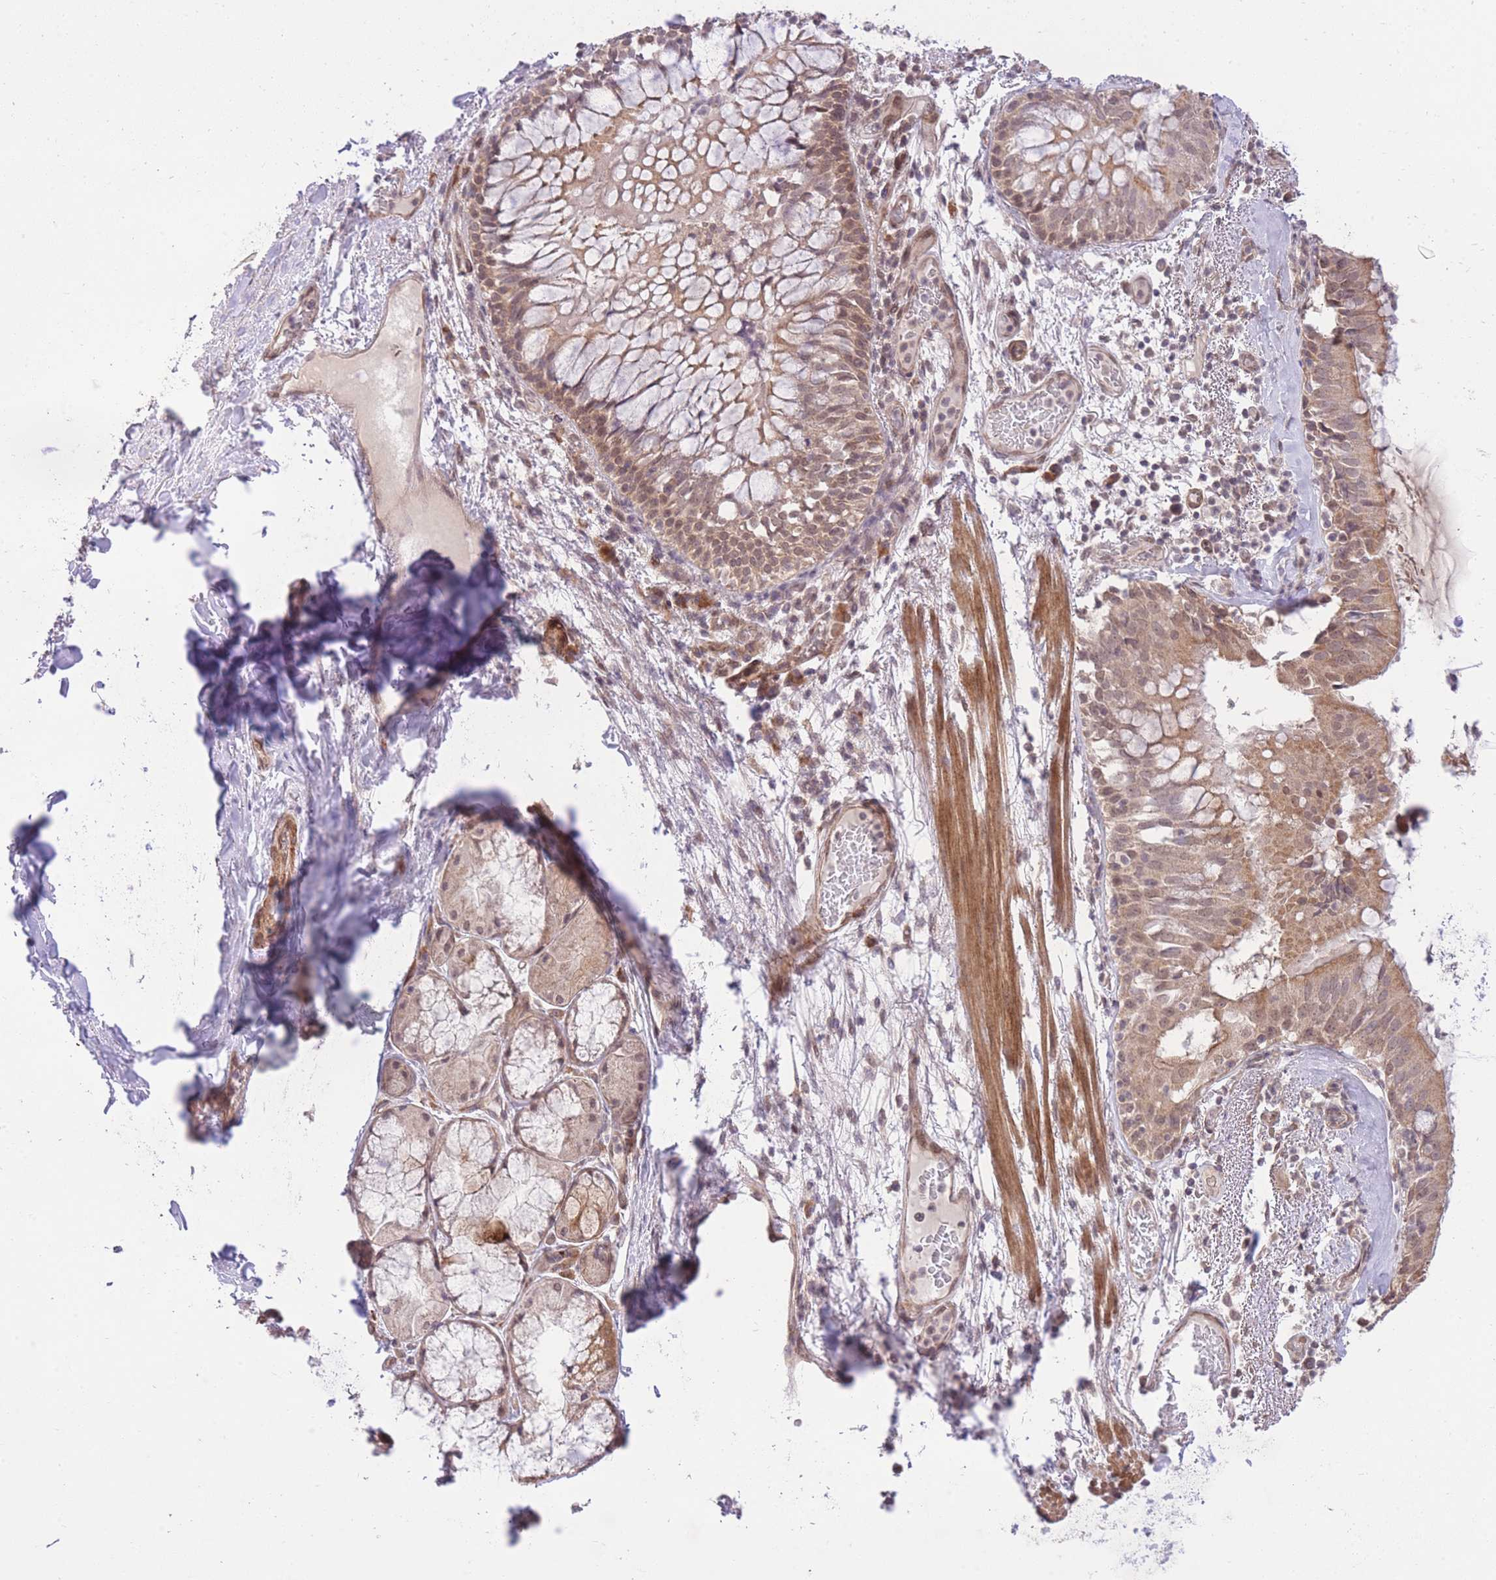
{"staining": {"intensity": "moderate", "quantity": ">75%", "location": "cytoplasmic/membranous,nuclear"}, "tissue": "bronchus", "cell_type": "Respiratory epithelial cells", "image_type": "normal", "snomed": [{"axis": "morphology", "description": "Normal tissue, NOS"}, {"axis": "topography", "description": "Cartilage tissue"}, {"axis": "topography", "description": "Bronchus"}], "caption": "Protein expression analysis of unremarkable human bronchus reveals moderate cytoplasmic/membranous,nuclear positivity in about >75% of respiratory epithelial cells. The protein of interest is stained brown, and the nuclei are stained in blue (DAB (3,3'-diaminobenzidine) IHC with brightfield microscopy, high magnification).", "gene": "ELOA2", "patient": {"sex": "male", "age": 63}}